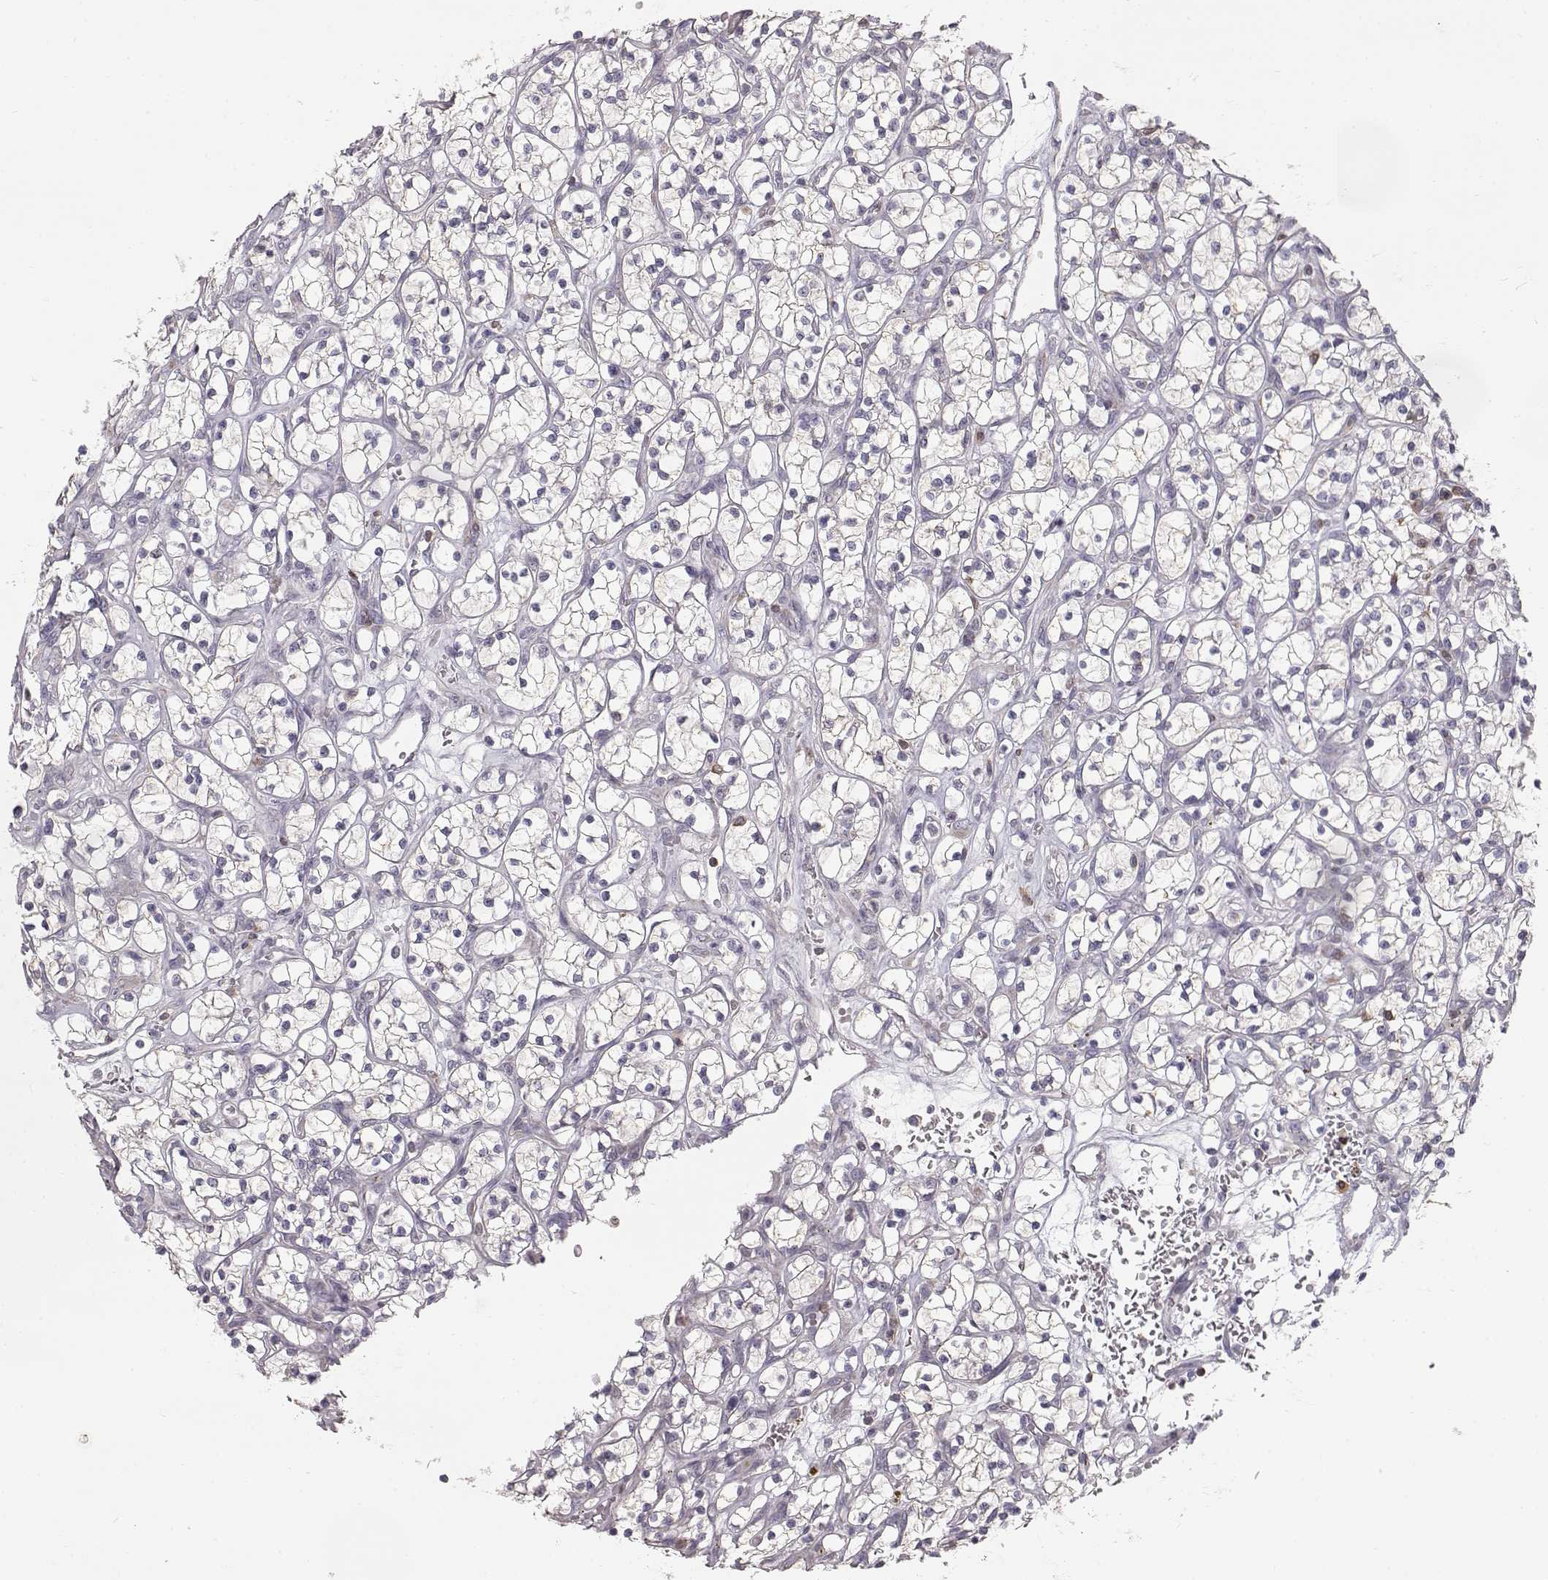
{"staining": {"intensity": "weak", "quantity": ">75%", "location": "cytoplasmic/membranous"}, "tissue": "renal cancer", "cell_type": "Tumor cells", "image_type": "cancer", "snomed": [{"axis": "morphology", "description": "Adenocarcinoma, NOS"}, {"axis": "topography", "description": "Kidney"}], "caption": "Renal adenocarcinoma stained for a protein reveals weak cytoplasmic/membranous positivity in tumor cells.", "gene": "GRAP2", "patient": {"sex": "female", "age": 64}}